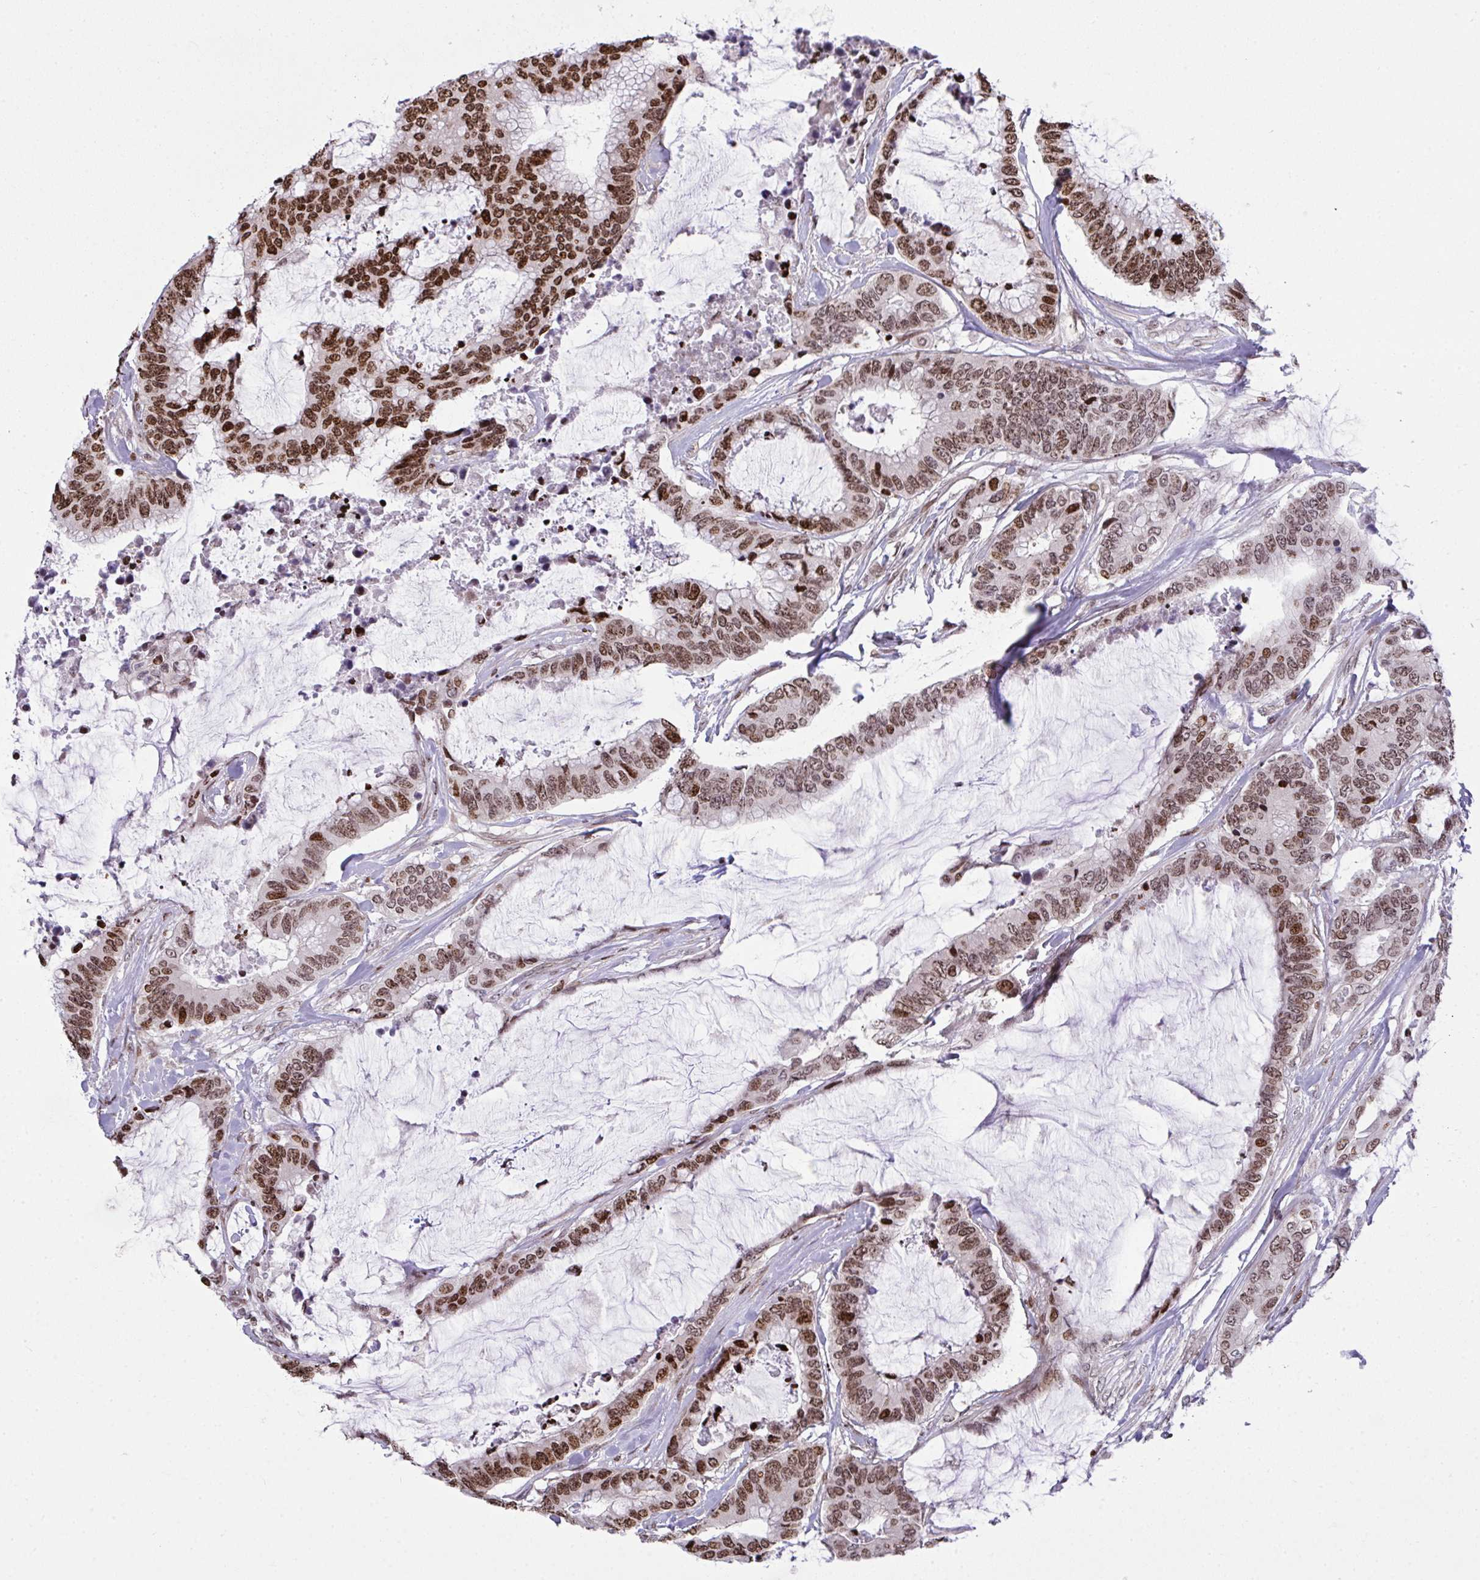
{"staining": {"intensity": "moderate", "quantity": ">75%", "location": "nuclear"}, "tissue": "colorectal cancer", "cell_type": "Tumor cells", "image_type": "cancer", "snomed": [{"axis": "morphology", "description": "Adenocarcinoma, NOS"}, {"axis": "topography", "description": "Rectum"}], "caption": "This is a photomicrograph of IHC staining of colorectal cancer (adenocarcinoma), which shows moderate positivity in the nuclear of tumor cells.", "gene": "RAPGEF5", "patient": {"sex": "female", "age": 59}}